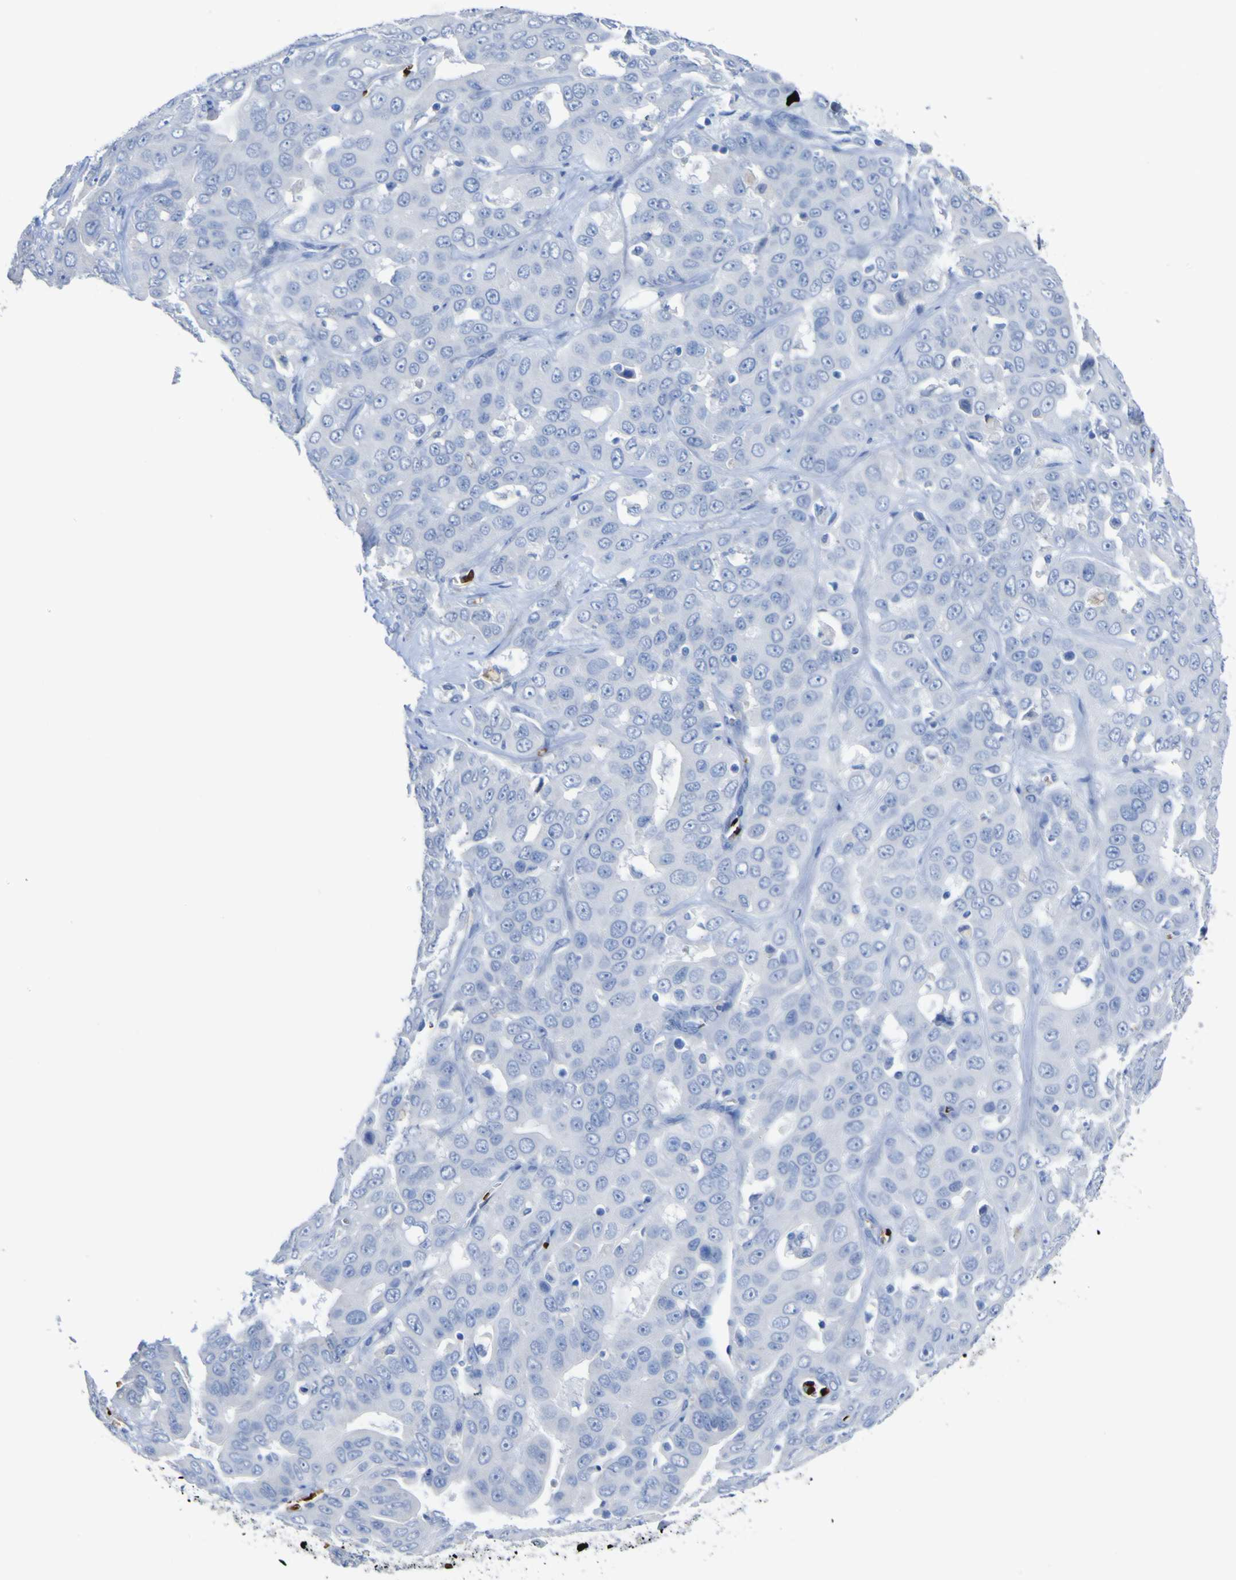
{"staining": {"intensity": "negative", "quantity": "none", "location": "none"}, "tissue": "liver cancer", "cell_type": "Tumor cells", "image_type": "cancer", "snomed": [{"axis": "morphology", "description": "Cholangiocarcinoma"}, {"axis": "topography", "description": "Liver"}], "caption": "The micrograph demonstrates no staining of tumor cells in cholangiocarcinoma (liver).", "gene": "GCM1", "patient": {"sex": "female", "age": 52}}